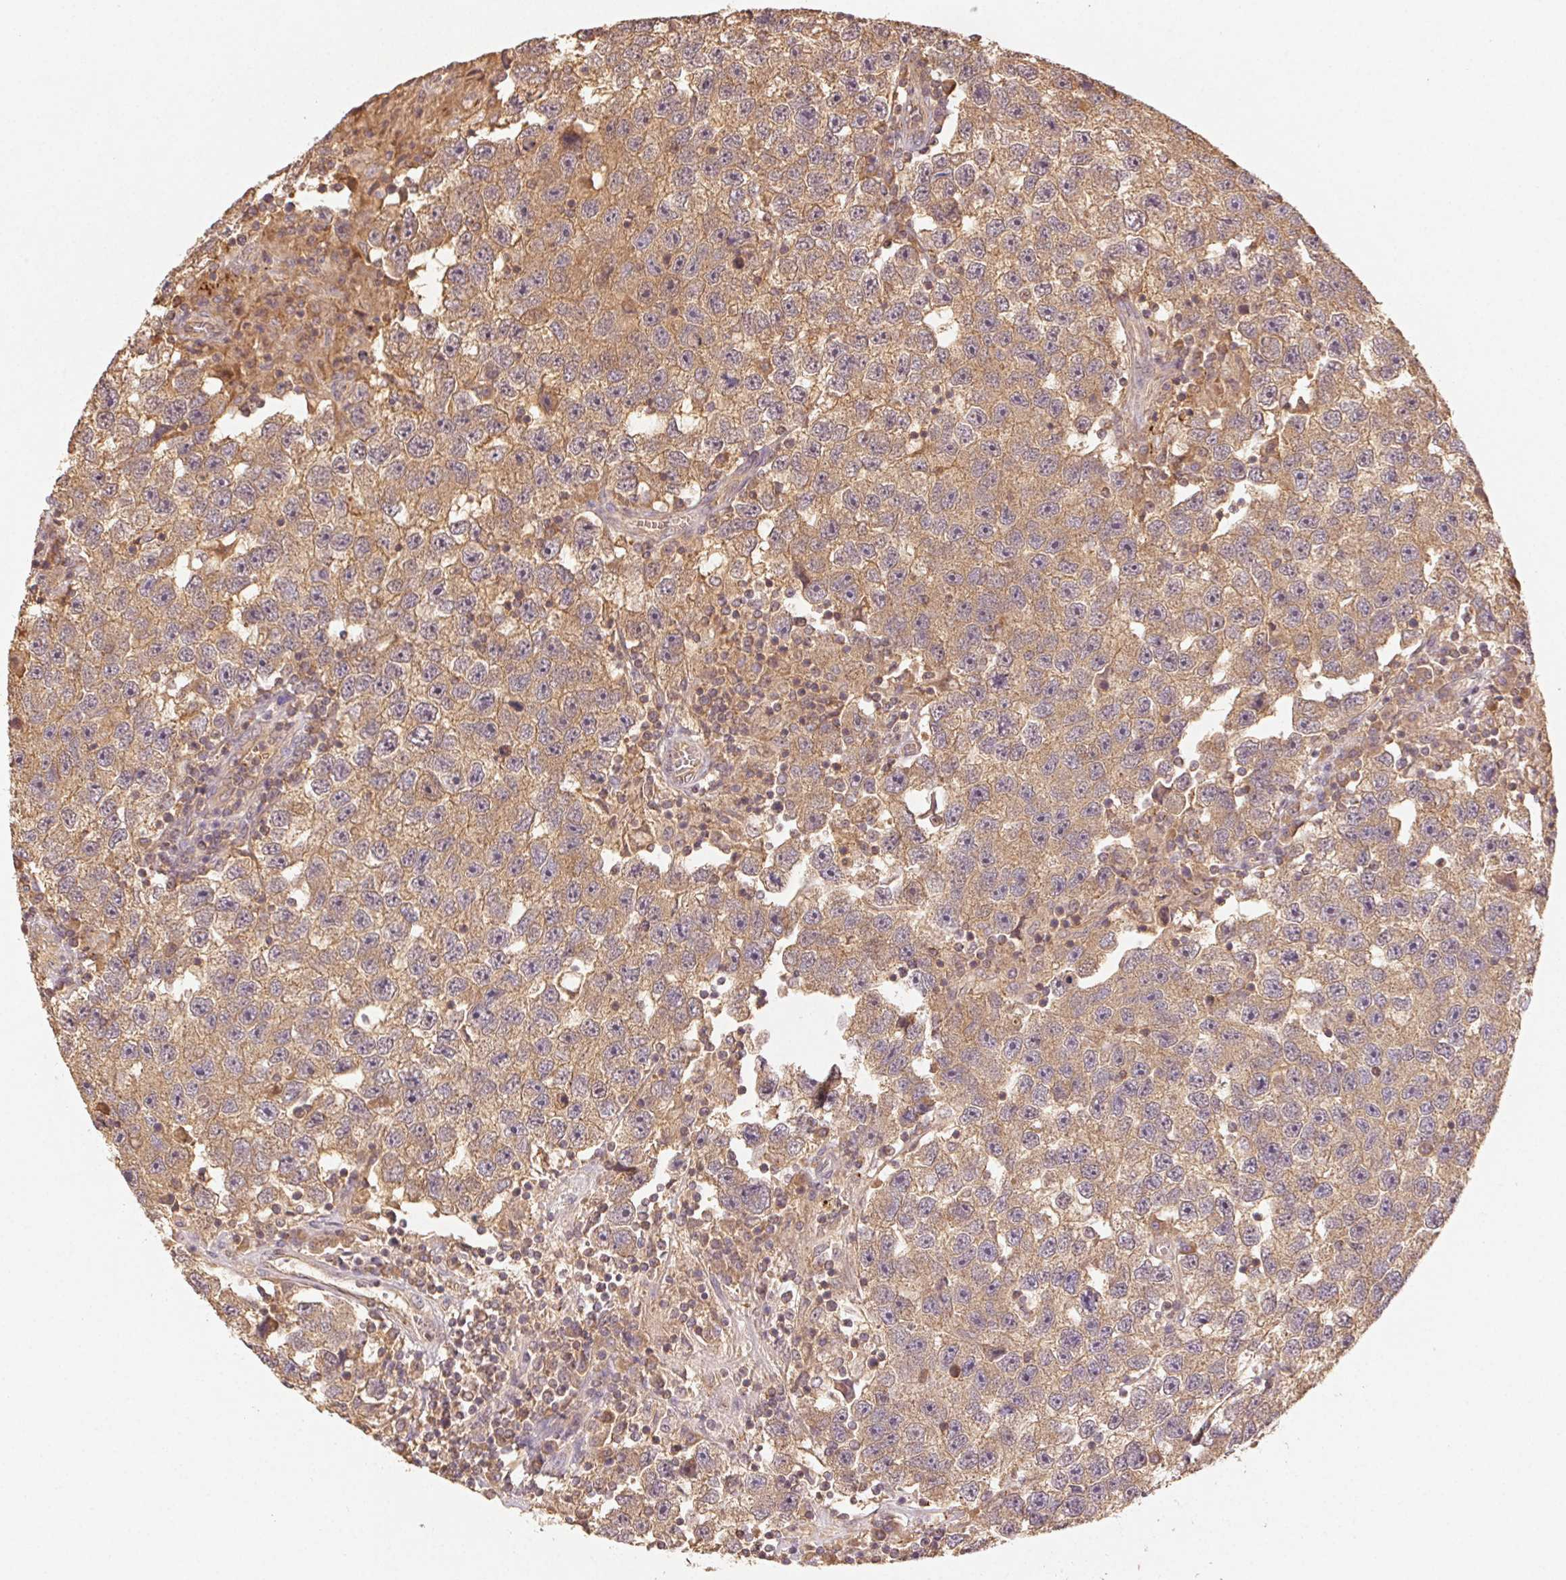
{"staining": {"intensity": "moderate", "quantity": ">75%", "location": "cytoplasmic/membranous"}, "tissue": "testis cancer", "cell_type": "Tumor cells", "image_type": "cancer", "snomed": [{"axis": "morphology", "description": "Seminoma, NOS"}, {"axis": "topography", "description": "Testis"}], "caption": "A histopathology image of testis cancer stained for a protein demonstrates moderate cytoplasmic/membranous brown staining in tumor cells.", "gene": "RALA", "patient": {"sex": "male", "age": 26}}